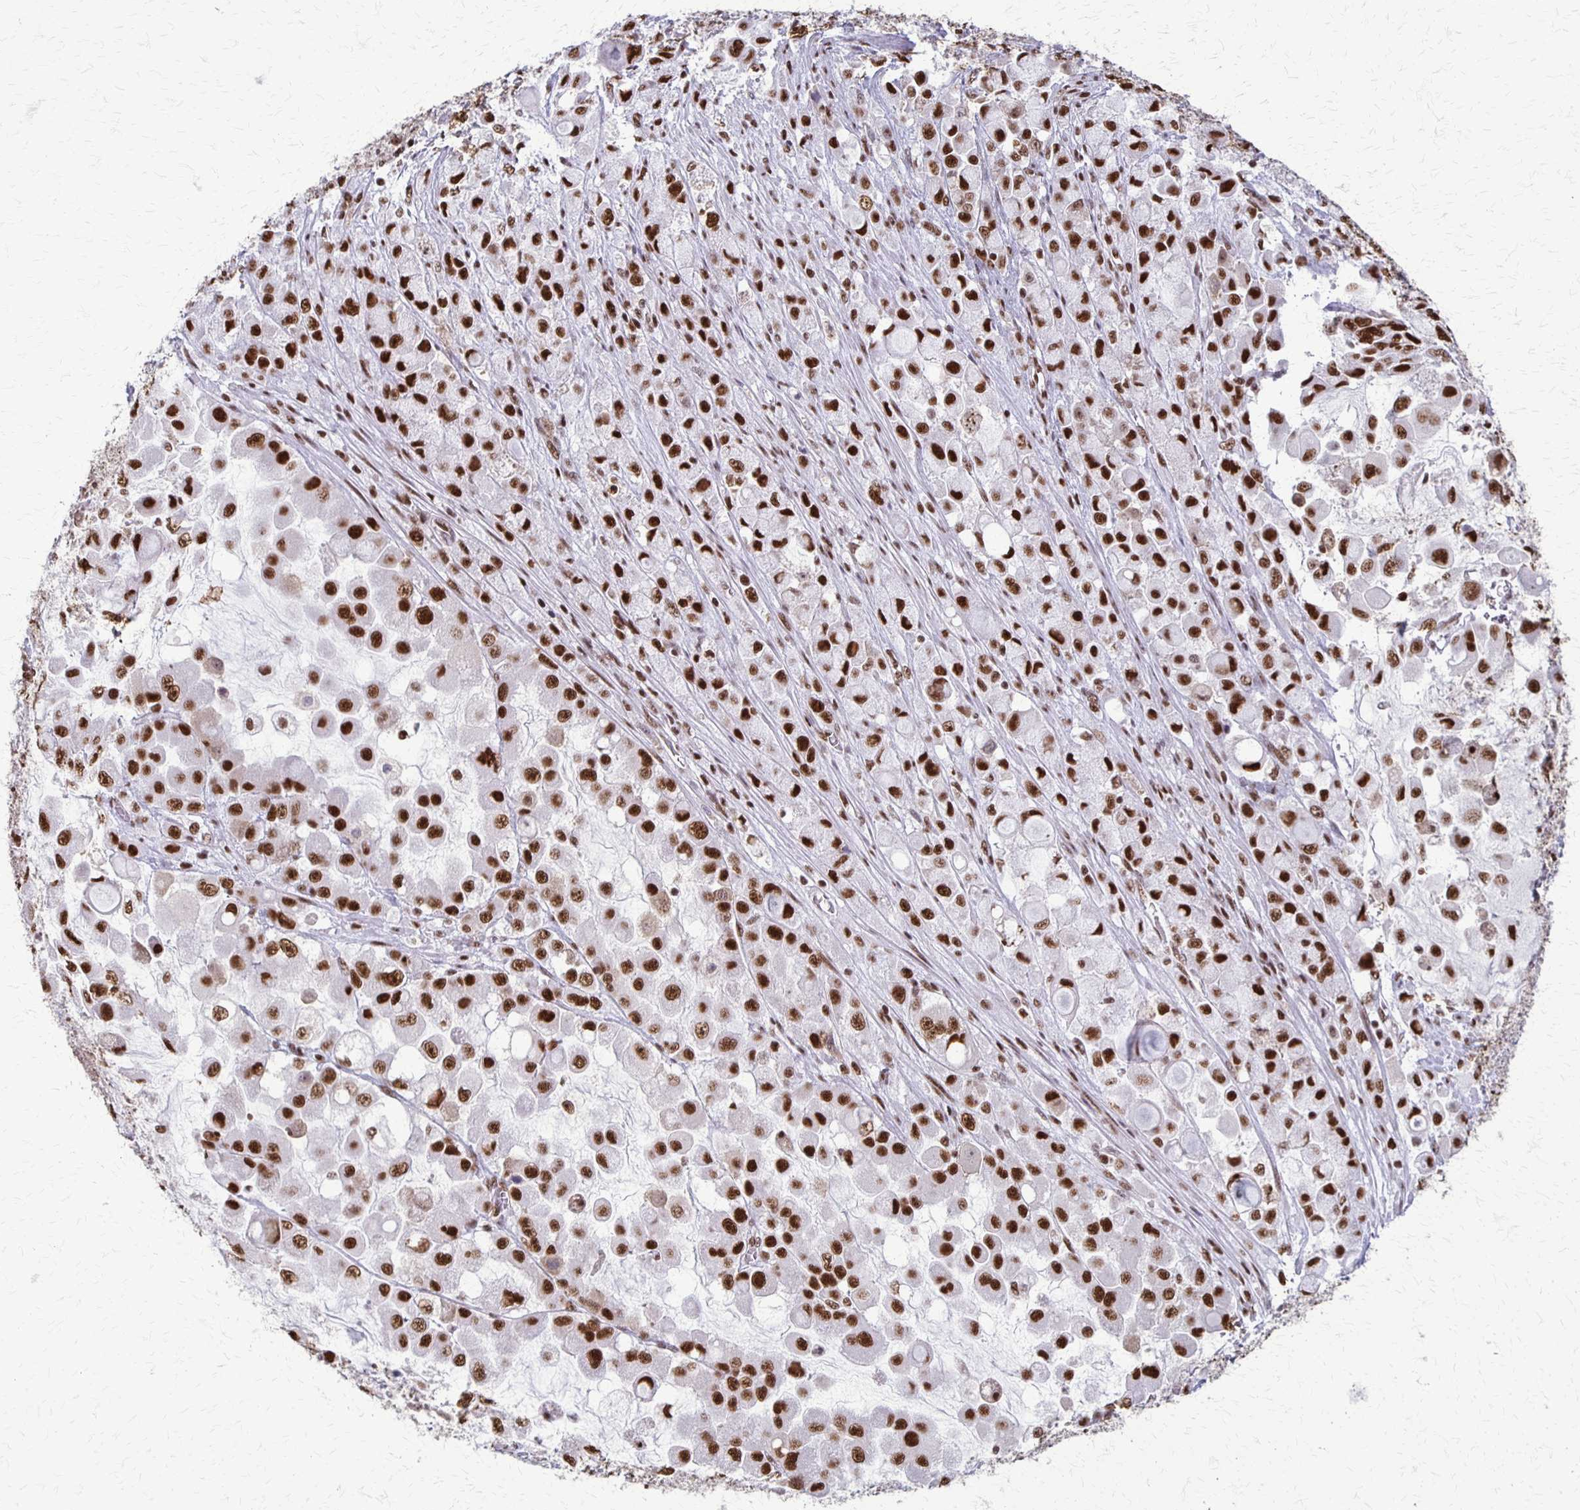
{"staining": {"intensity": "strong", "quantity": ">75%", "location": "nuclear"}, "tissue": "stomach cancer", "cell_type": "Tumor cells", "image_type": "cancer", "snomed": [{"axis": "morphology", "description": "Adenocarcinoma, NOS"}, {"axis": "topography", "description": "Stomach"}], "caption": "This histopathology image displays adenocarcinoma (stomach) stained with IHC to label a protein in brown. The nuclear of tumor cells show strong positivity for the protein. Nuclei are counter-stained blue.", "gene": "XRCC6", "patient": {"sex": "female", "age": 76}}